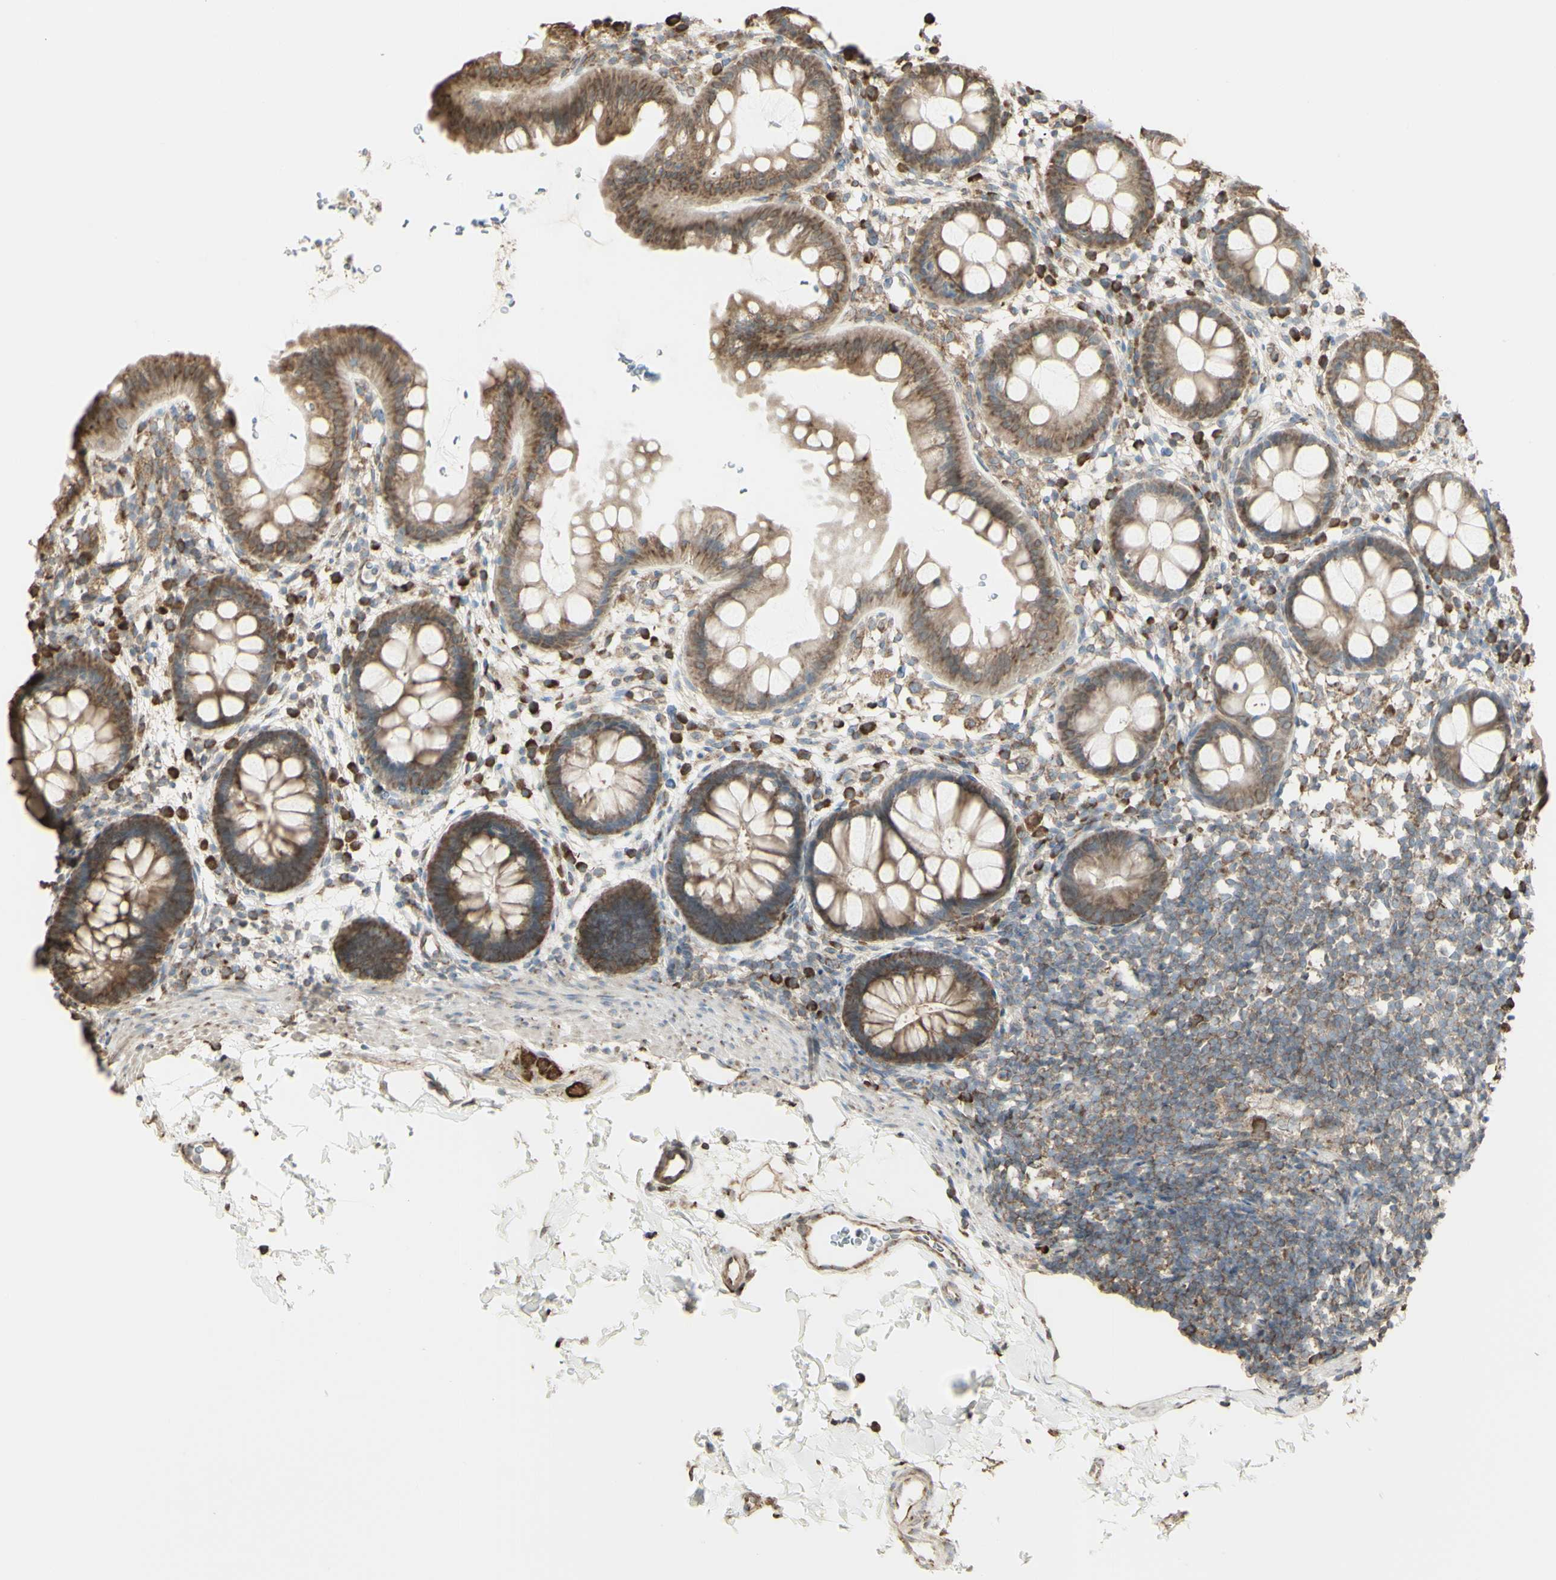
{"staining": {"intensity": "moderate", "quantity": ">75%", "location": "cytoplasmic/membranous"}, "tissue": "rectum", "cell_type": "Glandular cells", "image_type": "normal", "snomed": [{"axis": "morphology", "description": "Normal tissue, NOS"}, {"axis": "topography", "description": "Rectum"}], "caption": "Immunohistochemical staining of normal rectum displays medium levels of moderate cytoplasmic/membranous positivity in about >75% of glandular cells.", "gene": "EEF1B2", "patient": {"sex": "female", "age": 24}}